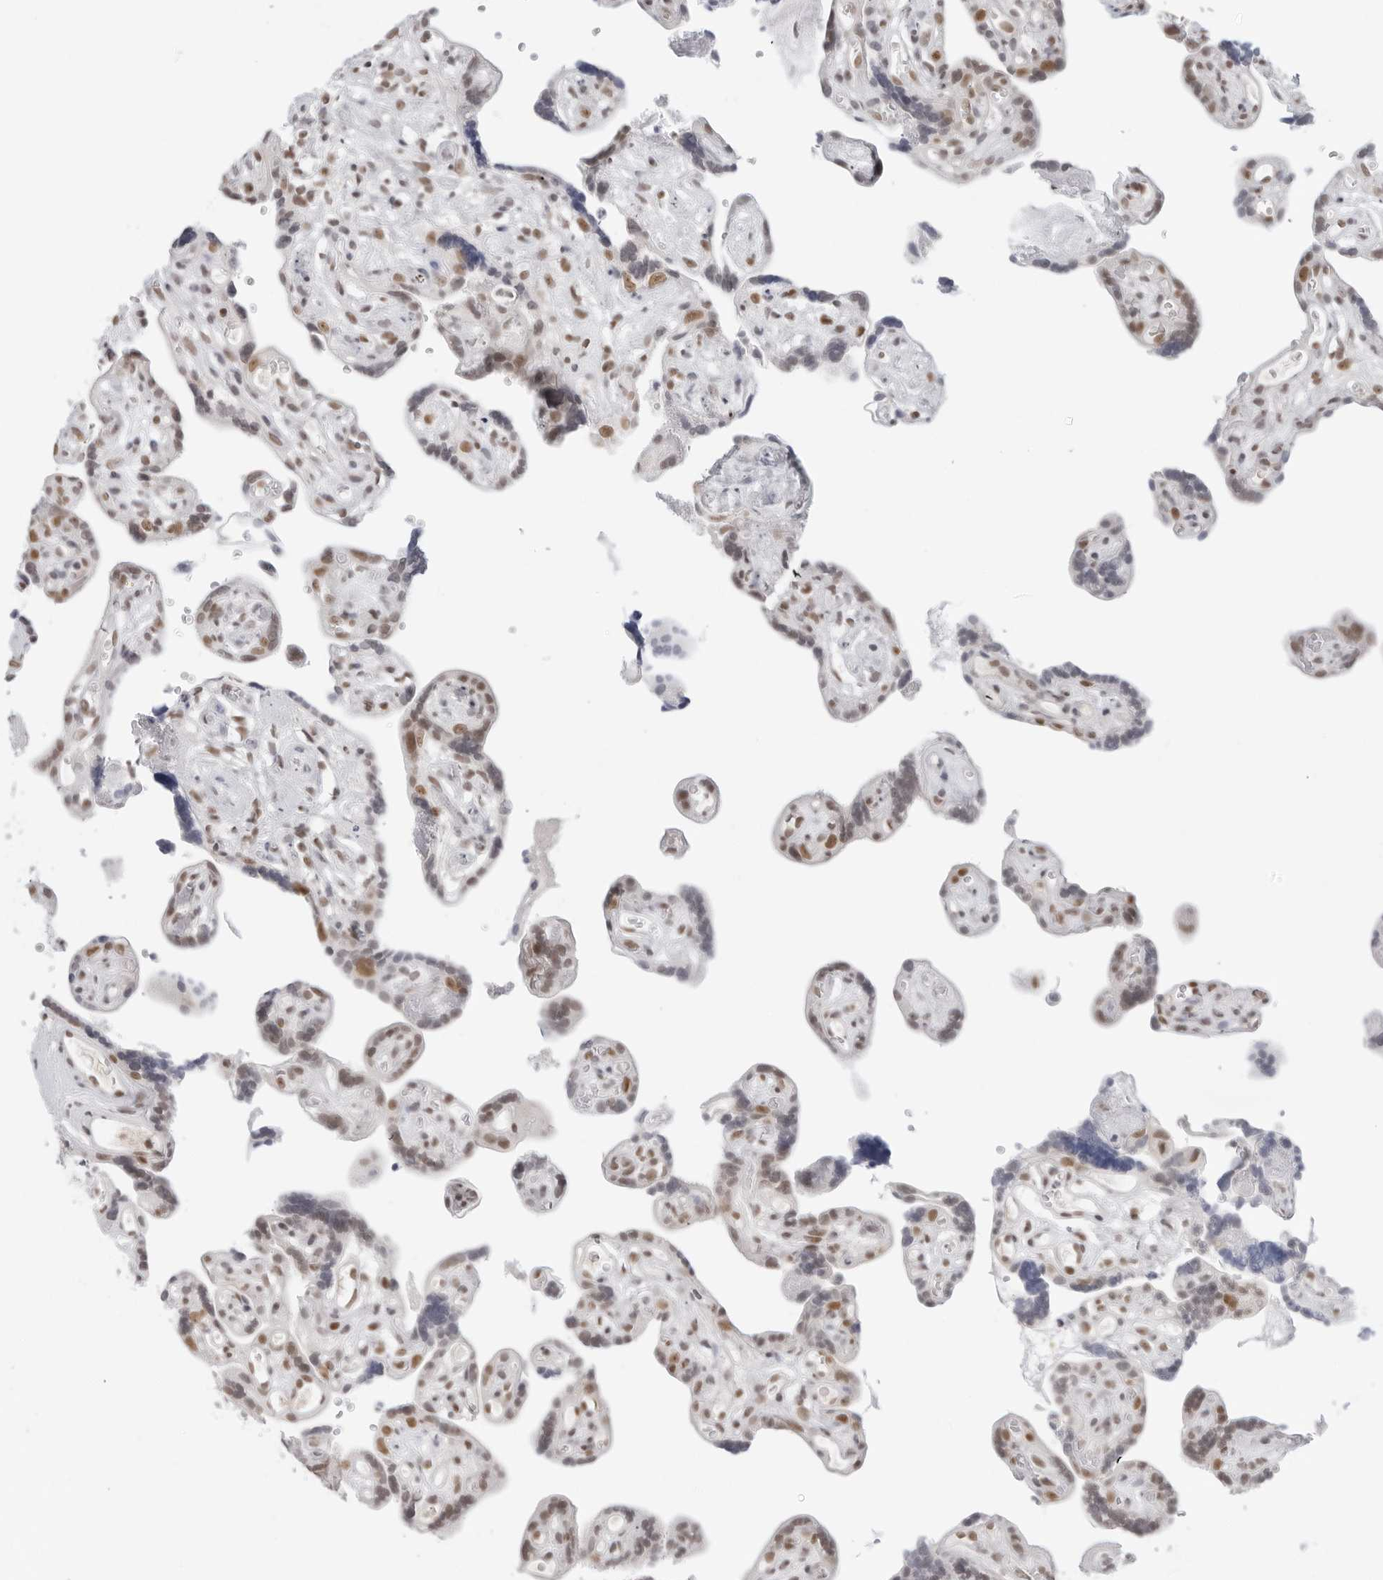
{"staining": {"intensity": "strong", "quantity": ">75%", "location": "nuclear"}, "tissue": "placenta", "cell_type": "Decidual cells", "image_type": "normal", "snomed": [{"axis": "morphology", "description": "Normal tissue, NOS"}, {"axis": "topography", "description": "Placenta"}], "caption": "IHC photomicrograph of normal placenta: placenta stained using immunohistochemistry displays high levels of strong protein expression localized specifically in the nuclear of decidual cells, appearing as a nuclear brown color.", "gene": "FOXK2", "patient": {"sex": "female", "age": 30}}